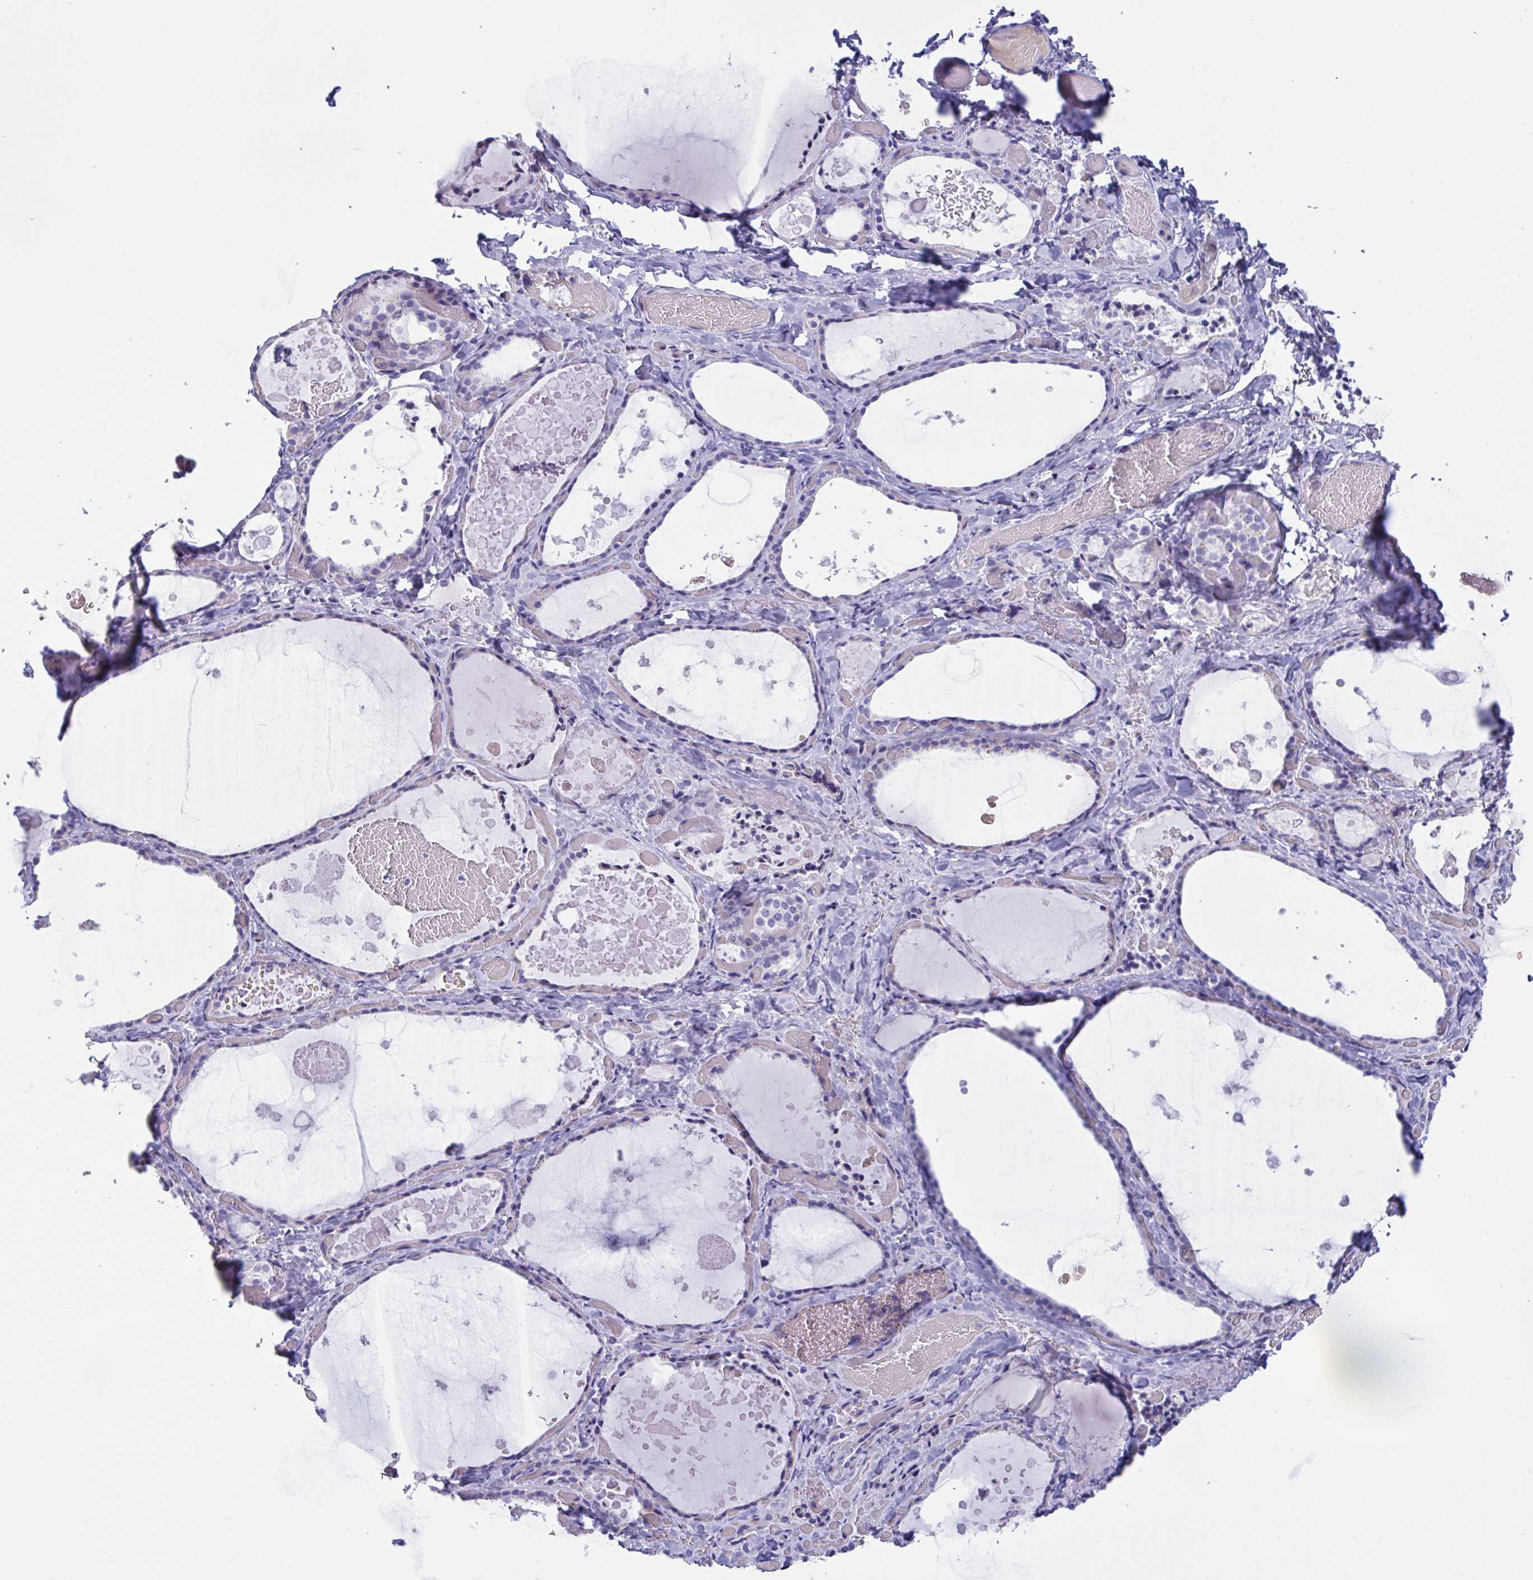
{"staining": {"intensity": "negative", "quantity": "none", "location": "none"}, "tissue": "thyroid gland", "cell_type": "Glandular cells", "image_type": "normal", "snomed": [{"axis": "morphology", "description": "Normal tissue, NOS"}, {"axis": "topography", "description": "Thyroid gland"}], "caption": "High power microscopy histopathology image of an IHC histopathology image of benign thyroid gland, revealing no significant staining in glandular cells.", "gene": "OXLD1", "patient": {"sex": "female", "age": 56}}